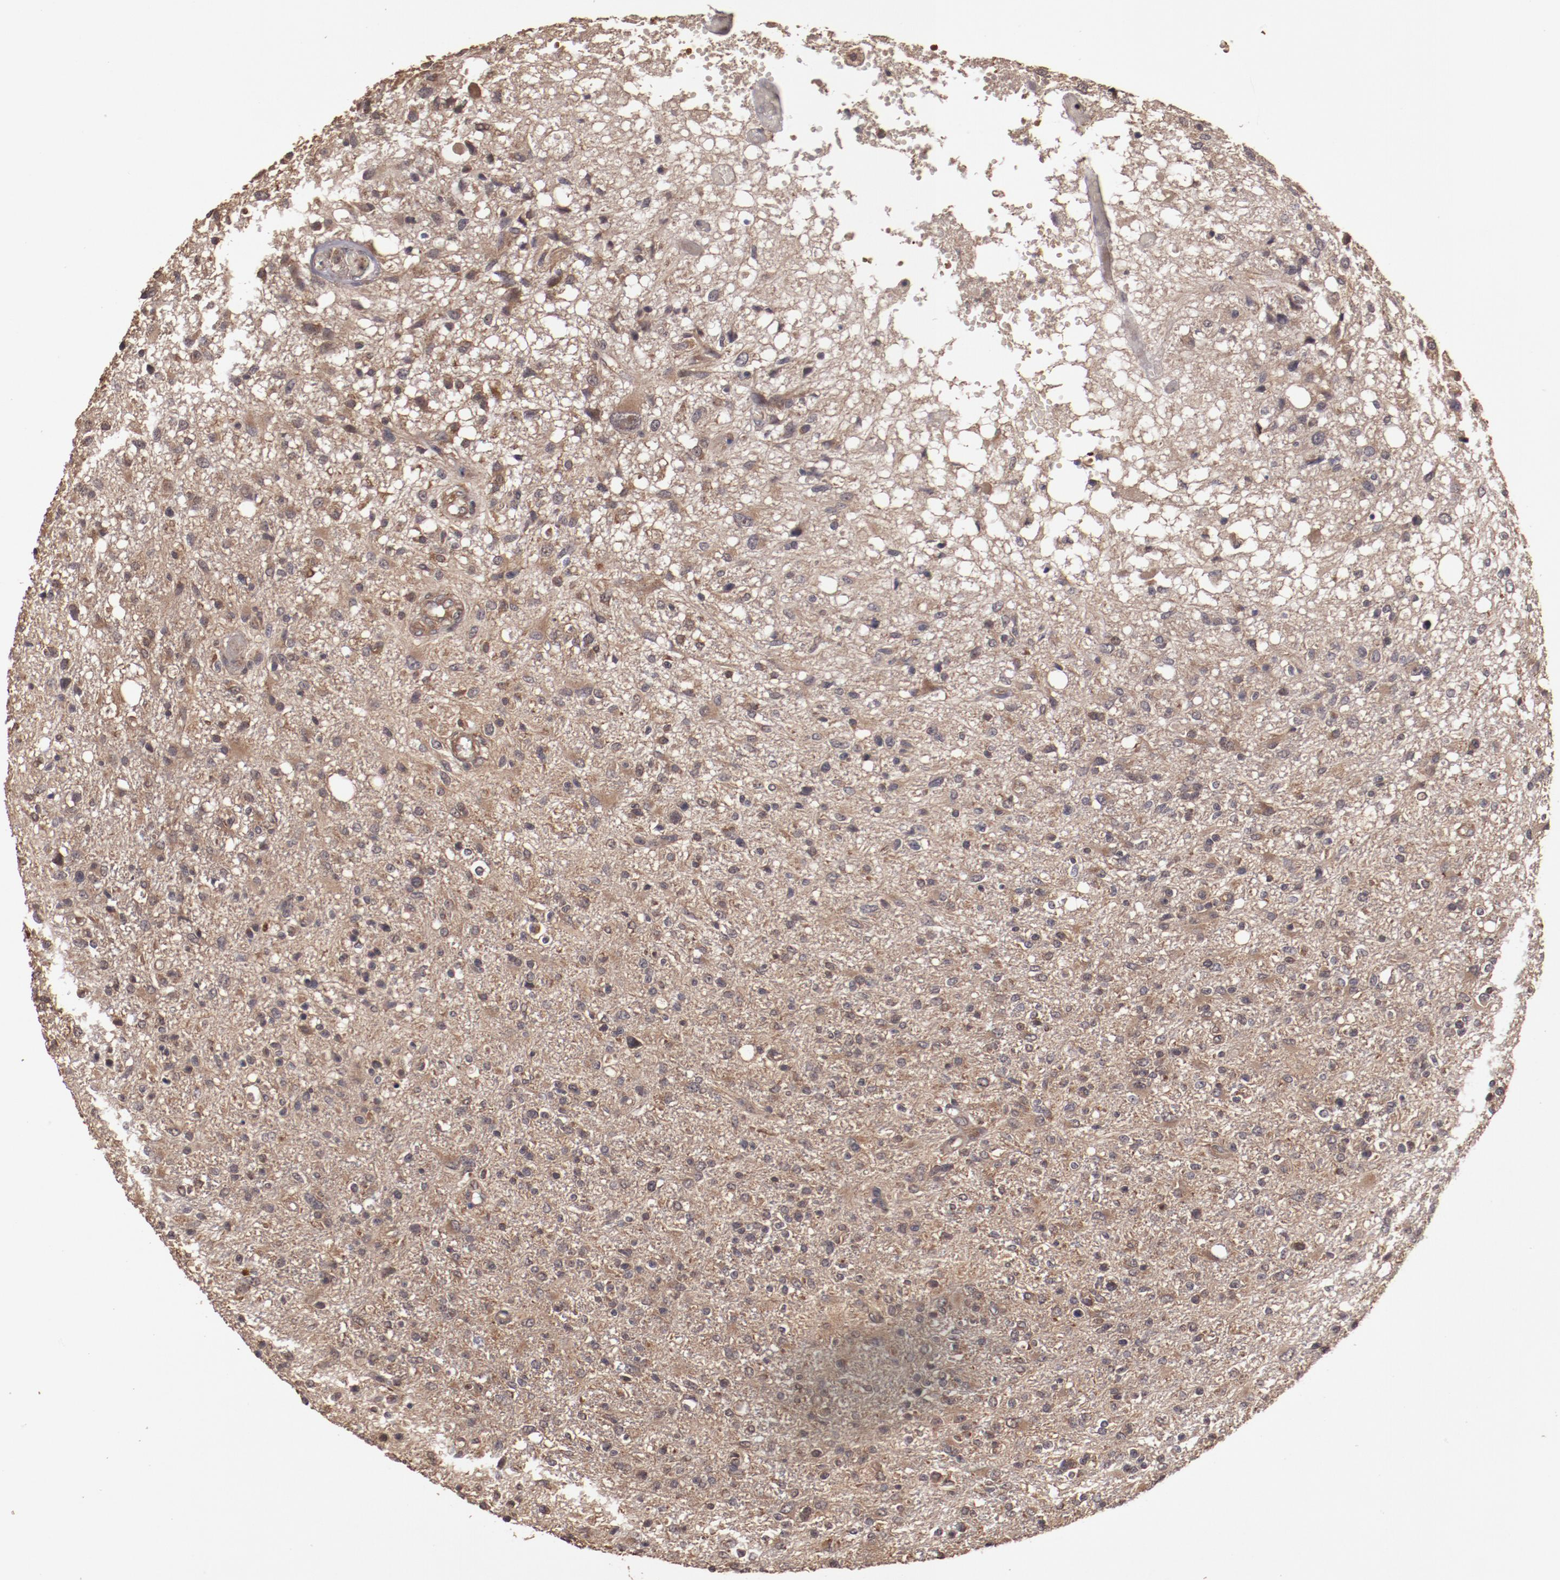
{"staining": {"intensity": "moderate", "quantity": ">75%", "location": "cytoplasmic/membranous"}, "tissue": "glioma", "cell_type": "Tumor cells", "image_type": "cancer", "snomed": [{"axis": "morphology", "description": "Glioma, malignant, High grade"}, {"axis": "topography", "description": "Cerebral cortex"}], "caption": "A photomicrograph of human glioma stained for a protein demonstrates moderate cytoplasmic/membranous brown staining in tumor cells. The protein is stained brown, and the nuclei are stained in blue (DAB (3,3'-diaminobenzidine) IHC with brightfield microscopy, high magnification).", "gene": "TXNDC16", "patient": {"sex": "male", "age": 76}}